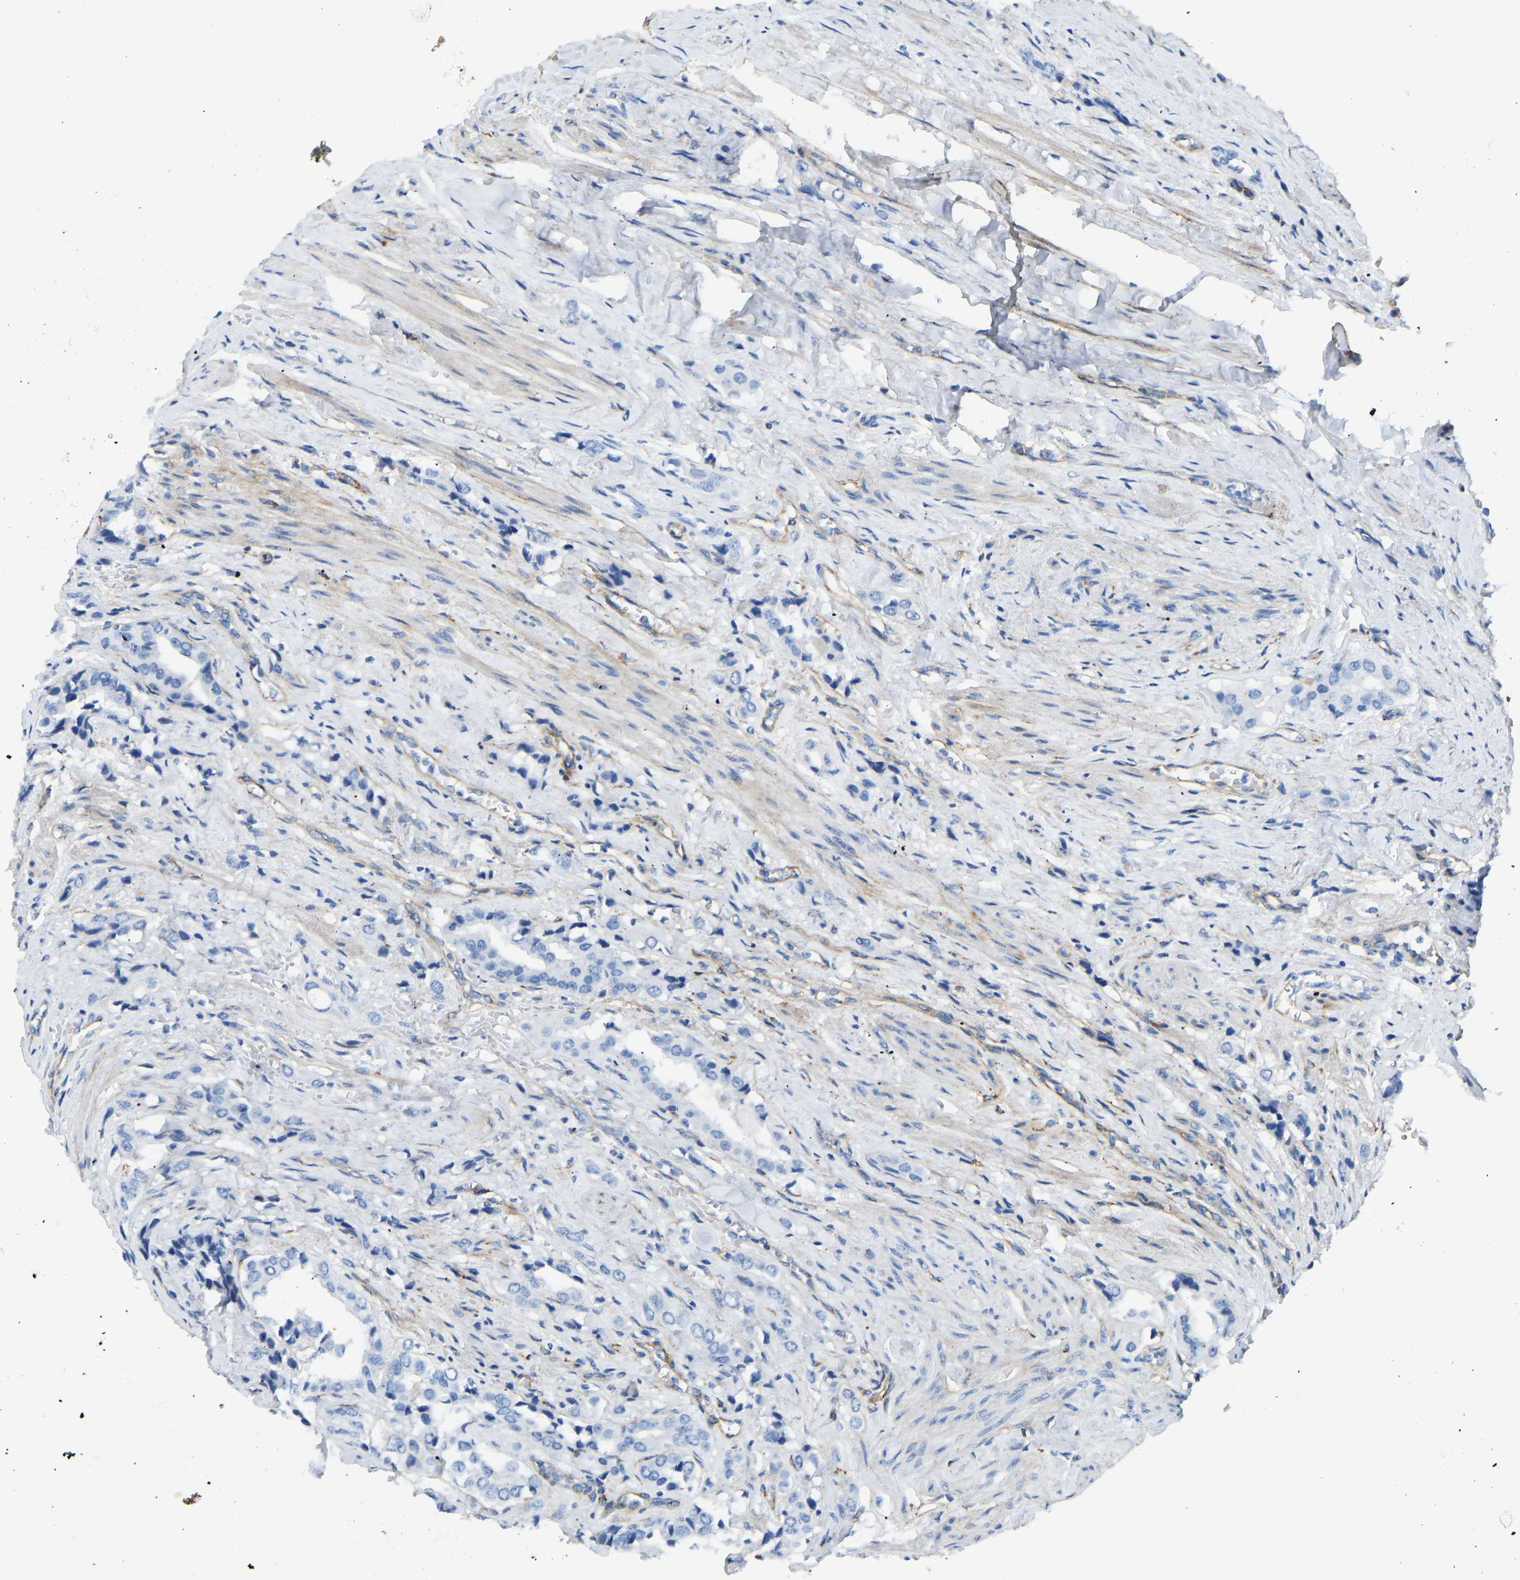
{"staining": {"intensity": "negative", "quantity": "none", "location": "none"}, "tissue": "prostate cancer", "cell_type": "Tumor cells", "image_type": "cancer", "snomed": [{"axis": "morphology", "description": "Adenocarcinoma, High grade"}, {"axis": "topography", "description": "Prostate"}], "caption": "Immunohistochemistry of prostate cancer (adenocarcinoma (high-grade)) displays no staining in tumor cells. (DAB (3,3'-diaminobenzidine) immunohistochemistry with hematoxylin counter stain).", "gene": "COL15A1", "patient": {"sex": "male", "age": 52}}